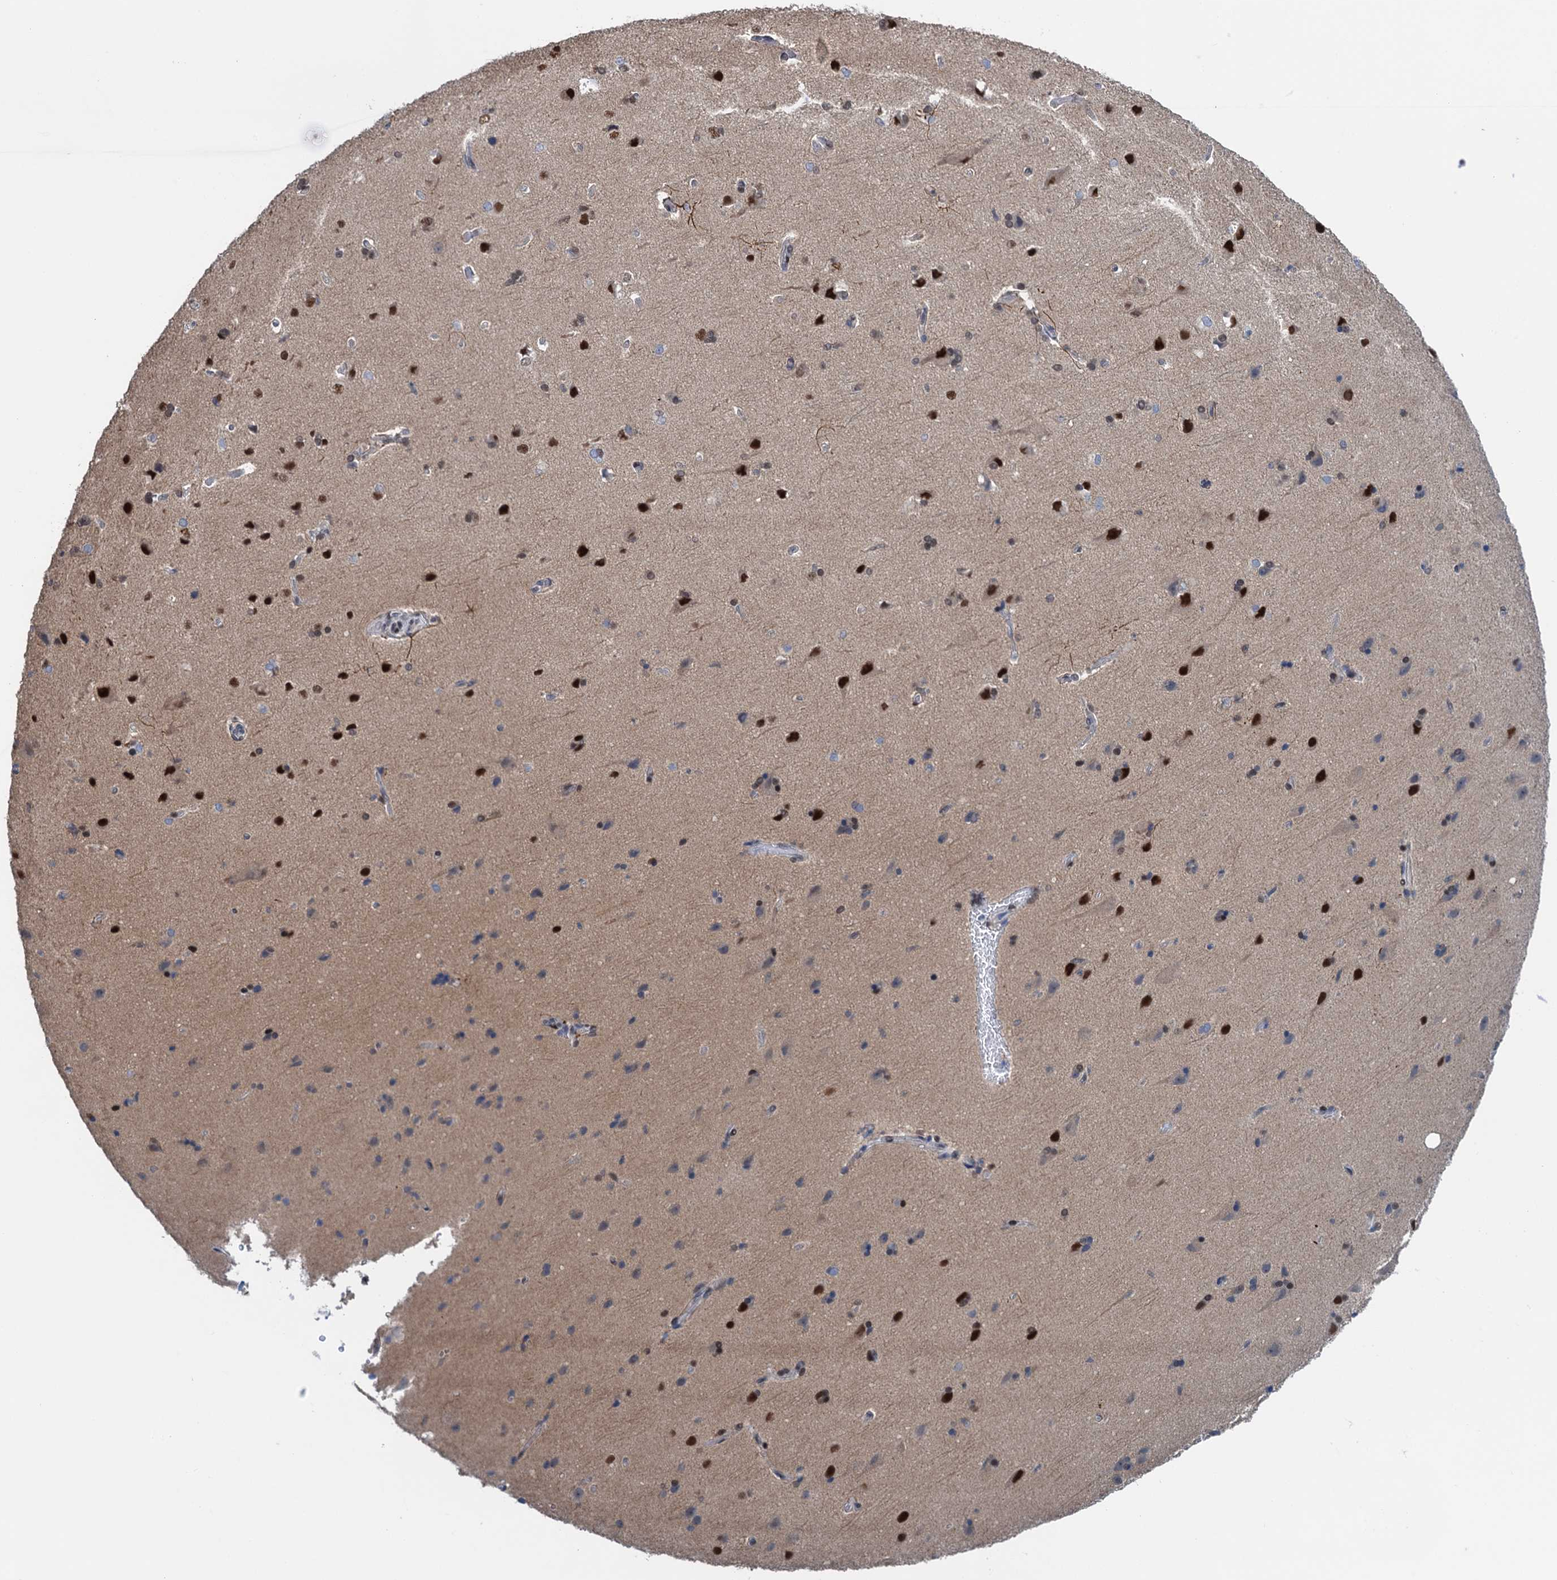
{"staining": {"intensity": "weak", "quantity": ">75%", "location": "nuclear"}, "tissue": "cerebral cortex", "cell_type": "Endothelial cells", "image_type": "normal", "snomed": [{"axis": "morphology", "description": "Normal tissue, NOS"}, {"axis": "topography", "description": "Cerebral cortex"}], "caption": "A micrograph of human cerebral cortex stained for a protein shows weak nuclear brown staining in endothelial cells.", "gene": "SAE1", "patient": {"sex": "male", "age": 62}}